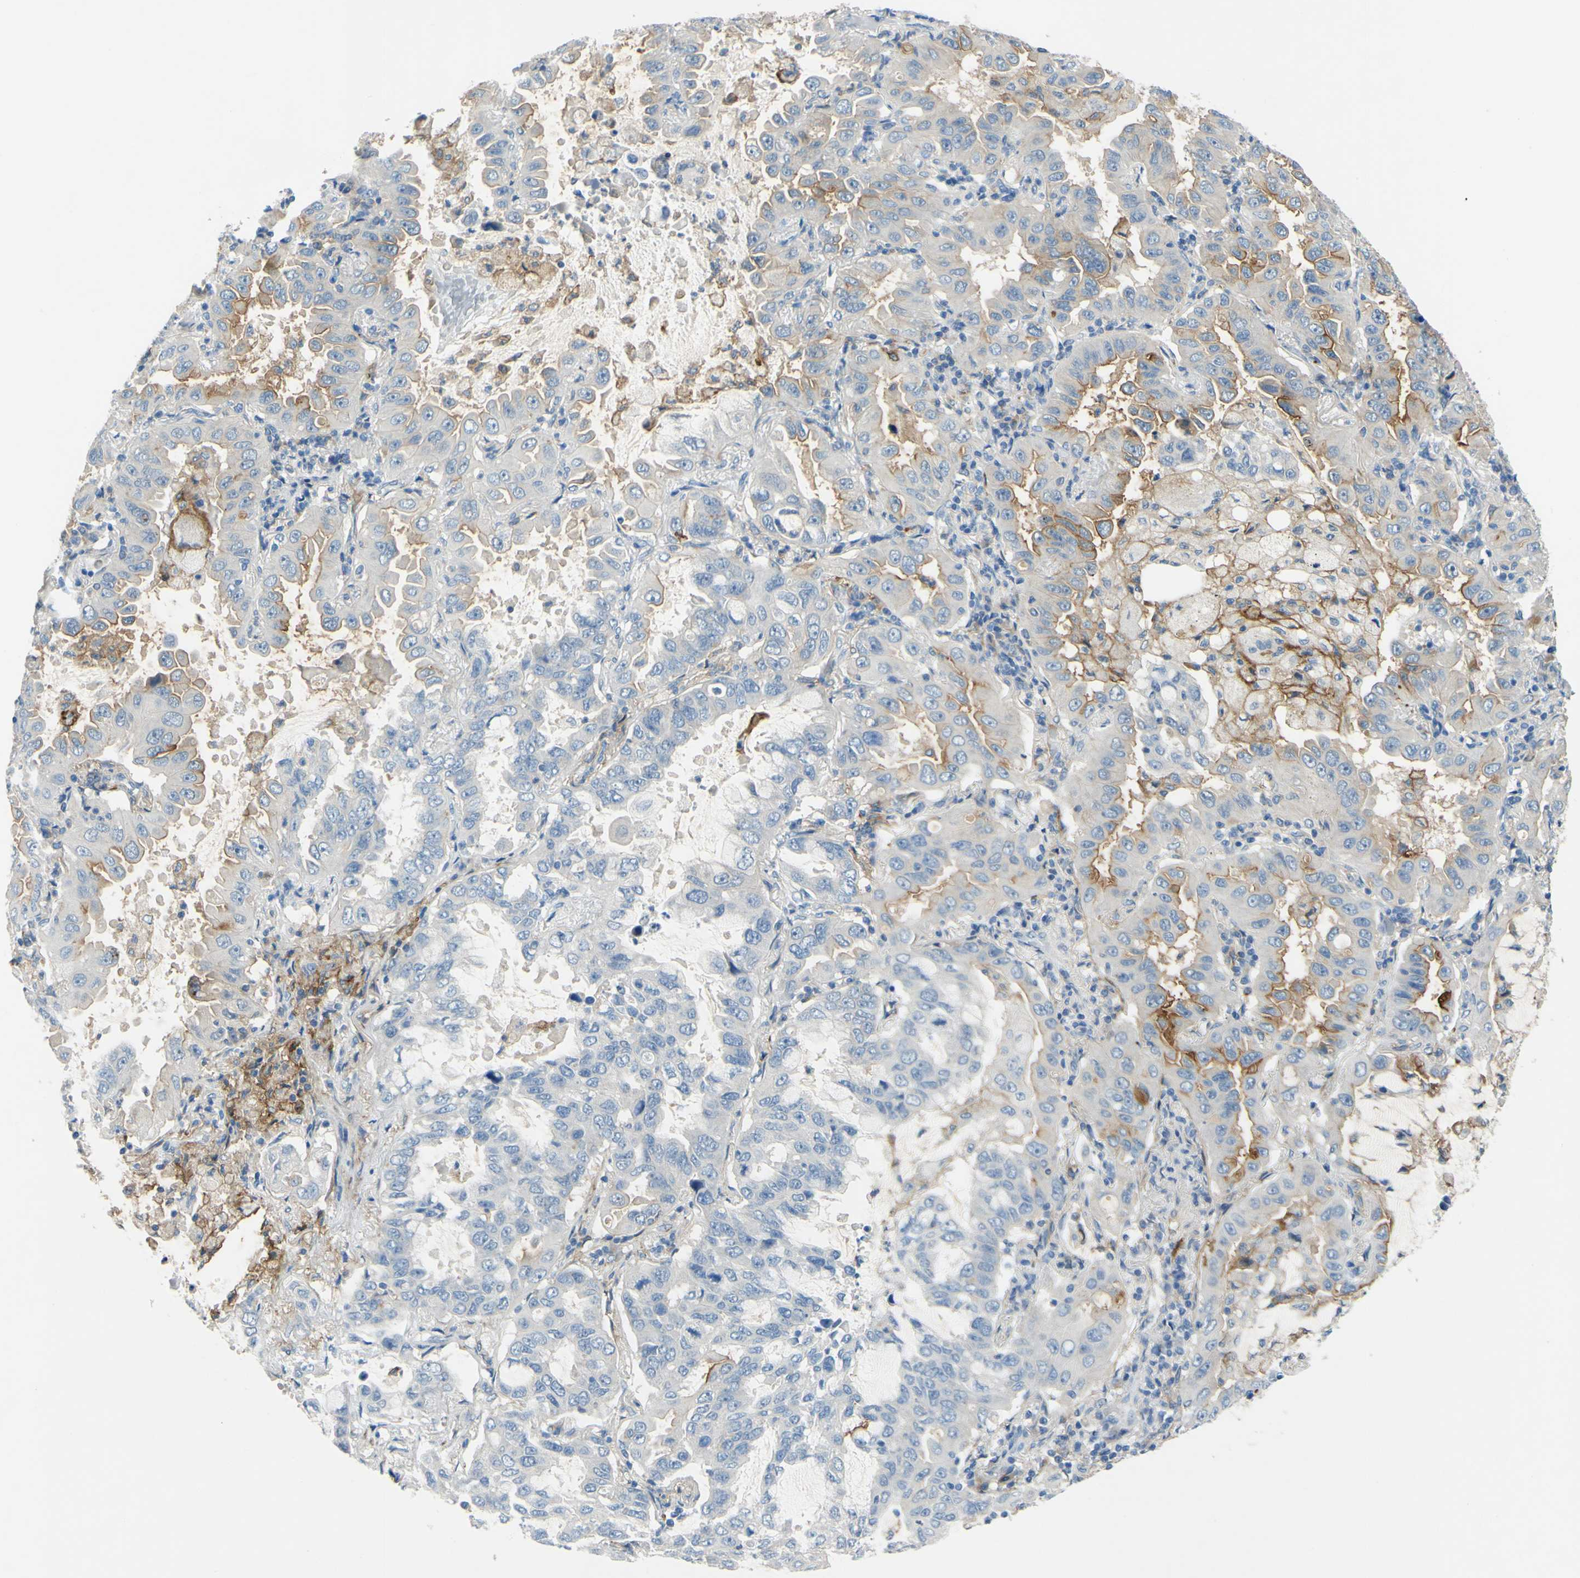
{"staining": {"intensity": "weak", "quantity": "<25%", "location": "cytoplasmic/membranous"}, "tissue": "lung cancer", "cell_type": "Tumor cells", "image_type": "cancer", "snomed": [{"axis": "morphology", "description": "Adenocarcinoma, NOS"}, {"axis": "topography", "description": "Lung"}], "caption": "The photomicrograph reveals no staining of tumor cells in lung adenocarcinoma.", "gene": "ARHGAP1", "patient": {"sex": "male", "age": 64}}